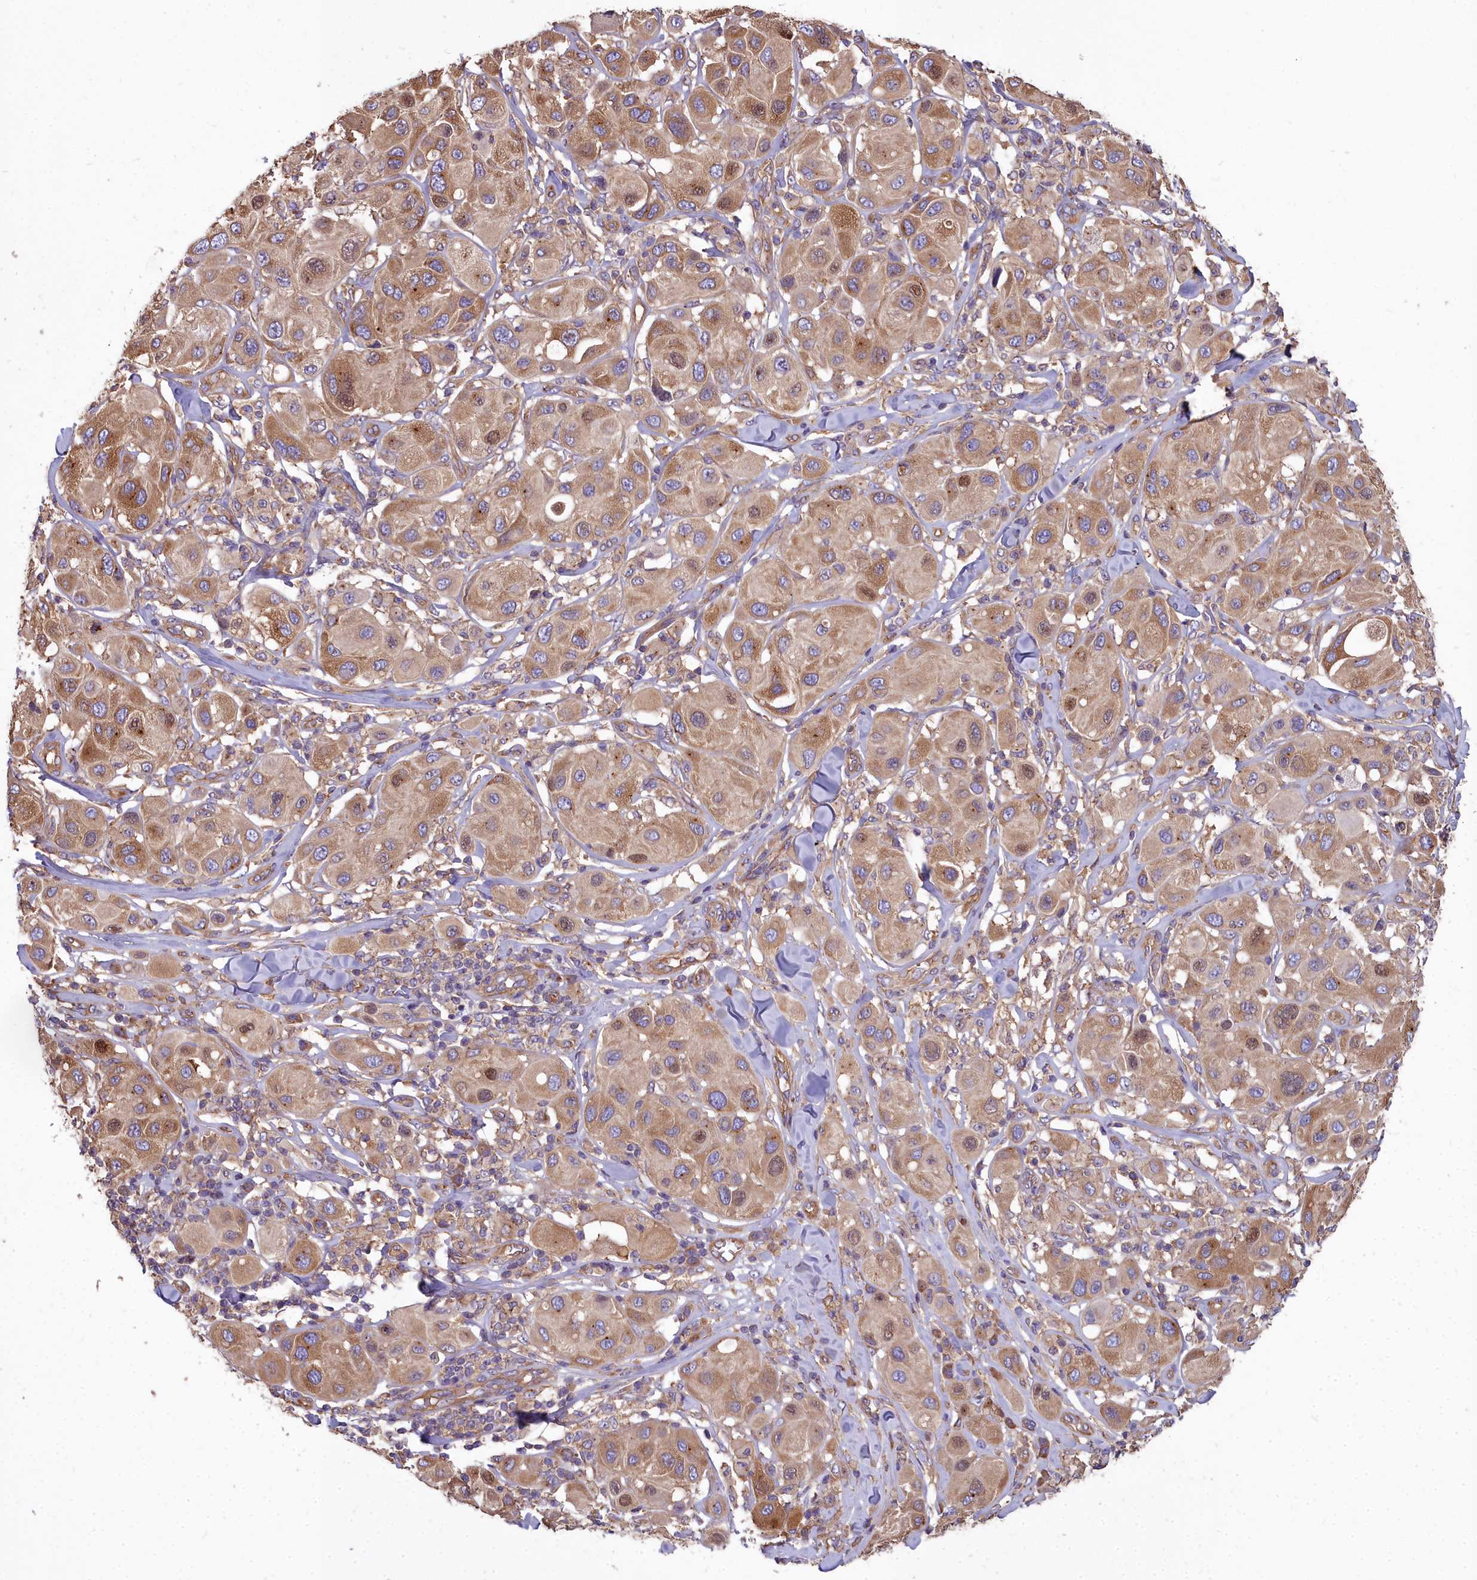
{"staining": {"intensity": "moderate", "quantity": ">75%", "location": "cytoplasmic/membranous"}, "tissue": "melanoma", "cell_type": "Tumor cells", "image_type": "cancer", "snomed": [{"axis": "morphology", "description": "Malignant melanoma, Metastatic site"}, {"axis": "topography", "description": "Skin"}], "caption": "Melanoma stained for a protein (brown) shows moderate cytoplasmic/membranous positive positivity in about >75% of tumor cells.", "gene": "DCTN3", "patient": {"sex": "male", "age": 41}}